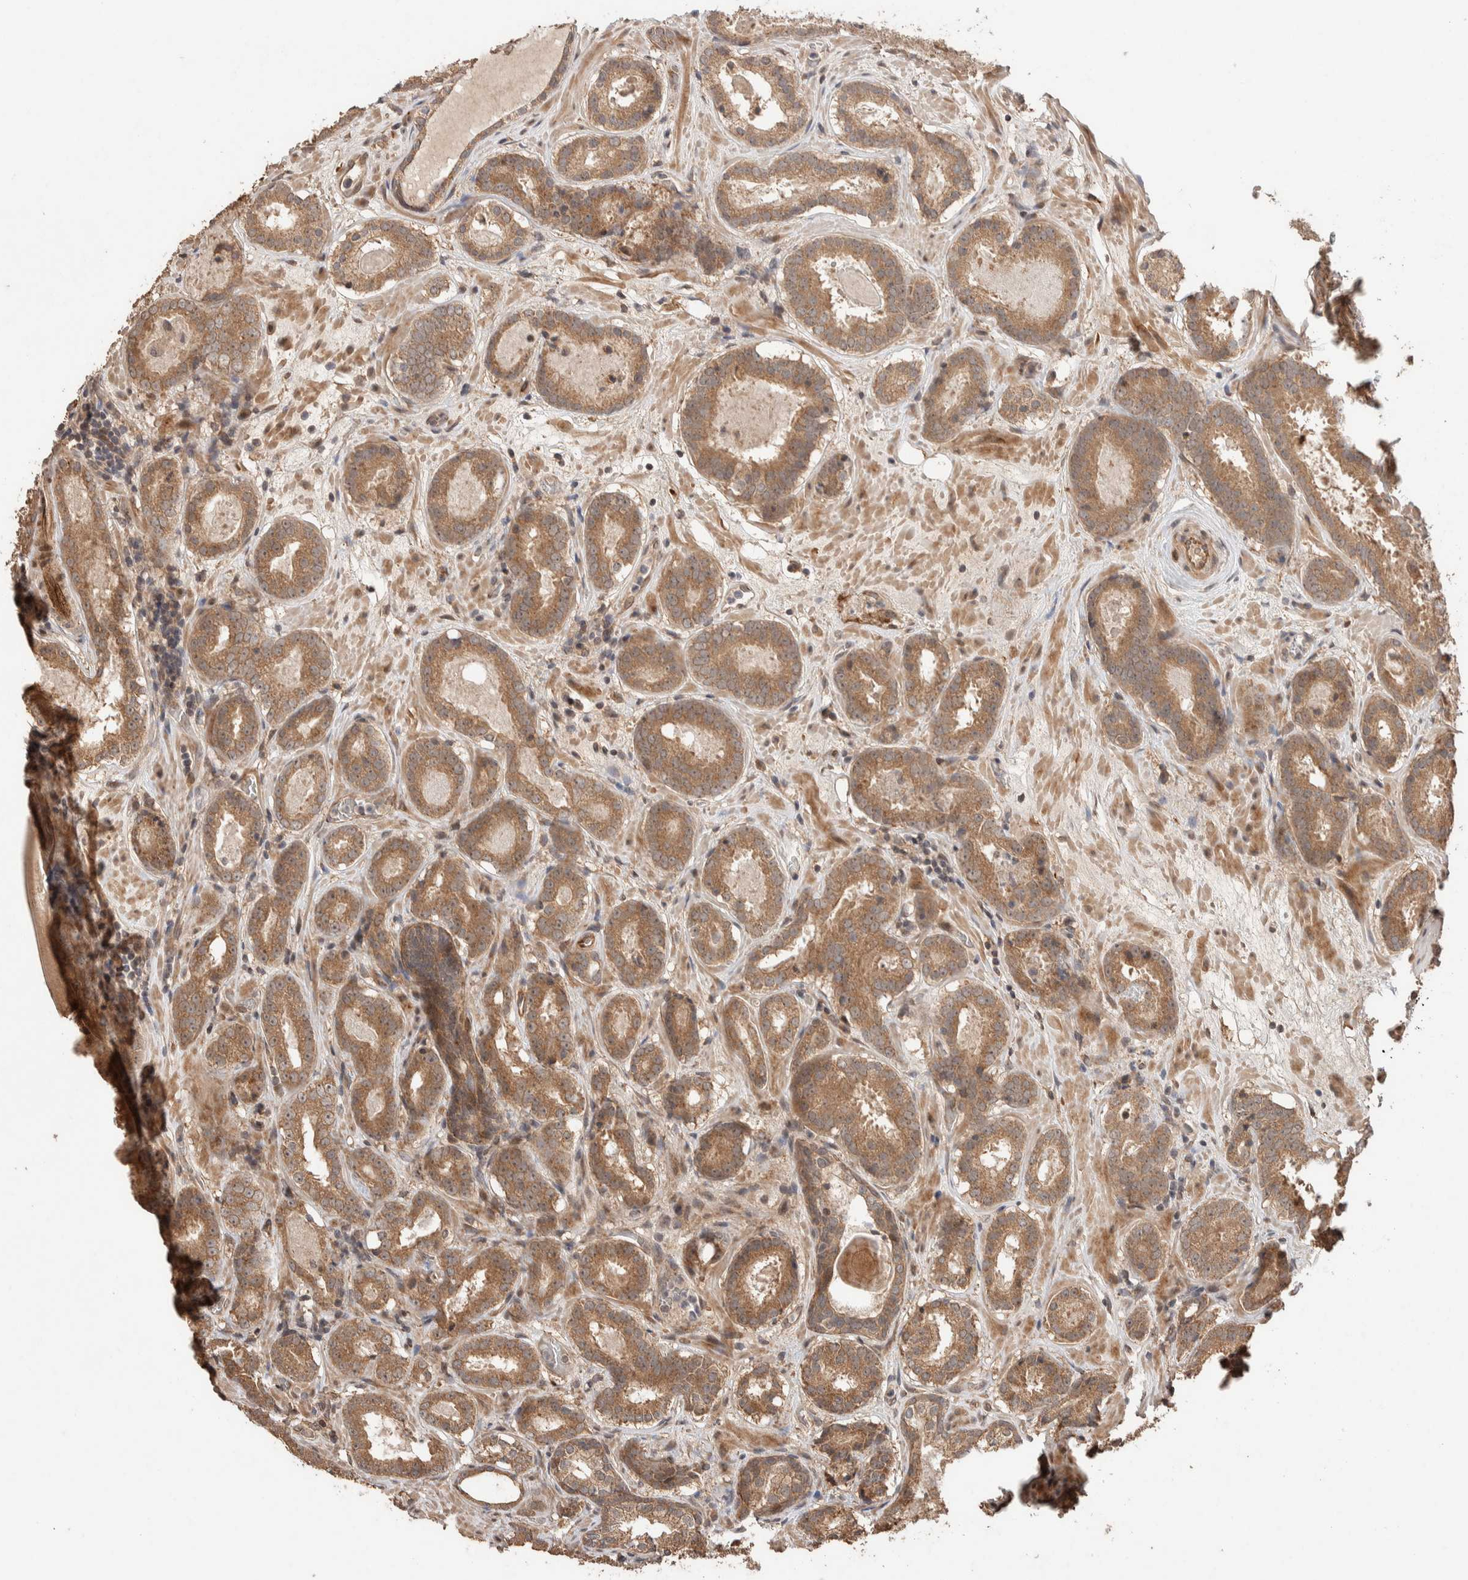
{"staining": {"intensity": "moderate", "quantity": ">75%", "location": "cytoplasmic/membranous"}, "tissue": "prostate cancer", "cell_type": "Tumor cells", "image_type": "cancer", "snomed": [{"axis": "morphology", "description": "Adenocarcinoma, Low grade"}, {"axis": "topography", "description": "Prostate"}], "caption": "Protein staining exhibits moderate cytoplasmic/membranous positivity in about >75% of tumor cells in prostate cancer.", "gene": "PRDM15", "patient": {"sex": "male", "age": 69}}